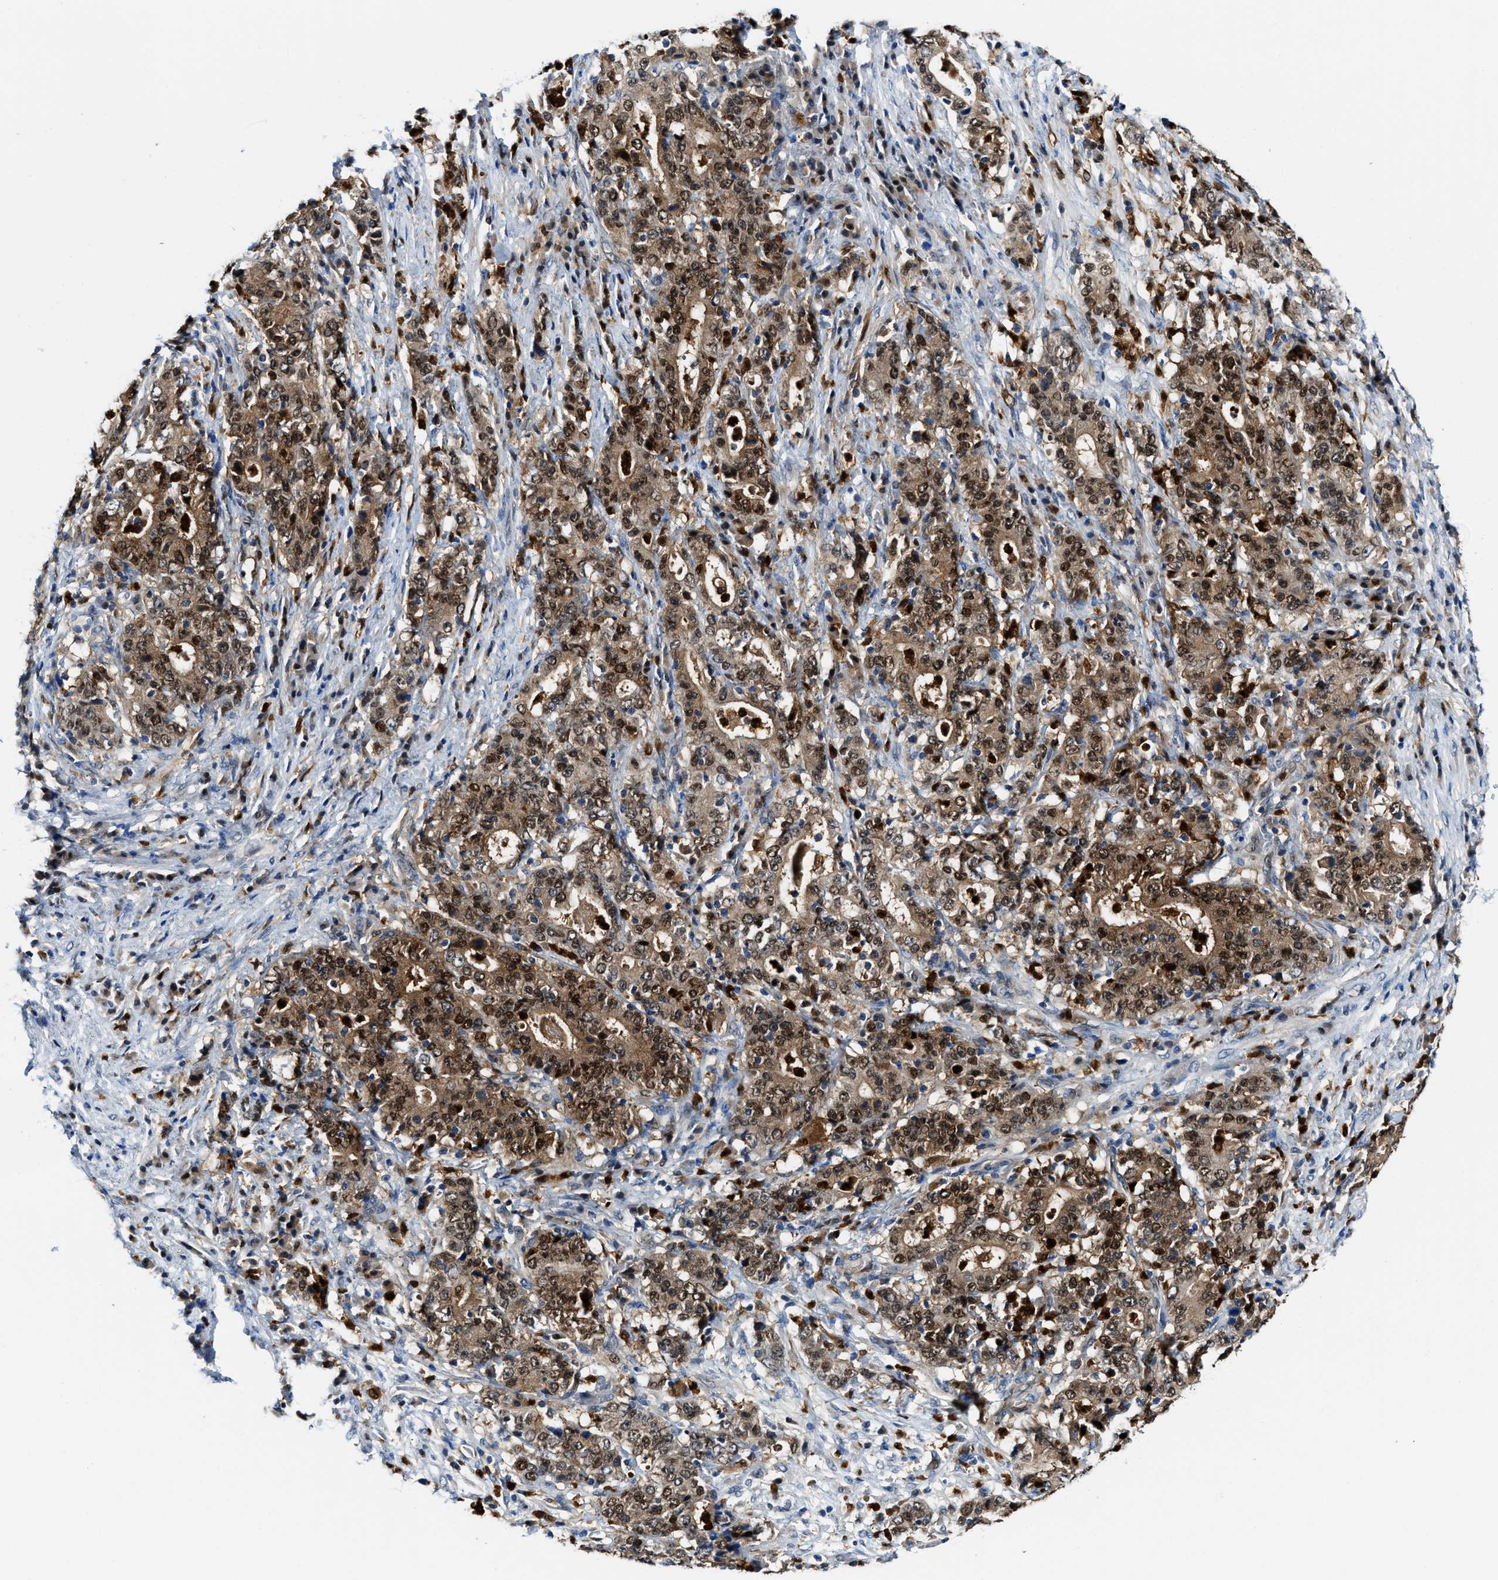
{"staining": {"intensity": "strong", "quantity": ">75%", "location": "cytoplasmic/membranous,nuclear"}, "tissue": "stomach cancer", "cell_type": "Tumor cells", "image_type": "cancer", "snomed": [{"axis": "morphology", "description": "Normal tissue, NOS"}, {"axis": "morphology", "description": "Adenocarcinoma, NOS"}, {"axis": "topography", "description": "Stomach, upper"}, {"axis": "topography", "description": "Stomach"}], "caption": "Immunohistochemistry (DAB) staining of human adenocarcinoma (stomach) displays strong cytoplasmic/membranous and nuclear protein expression in about >75% of tumor cells. (Stains: DAB in brown, nuclei in blue, Microscopy: brightfield microscopy at high magnification).", "gene": "LTA4H", "patient": {"sex": "male", "age": 59}}